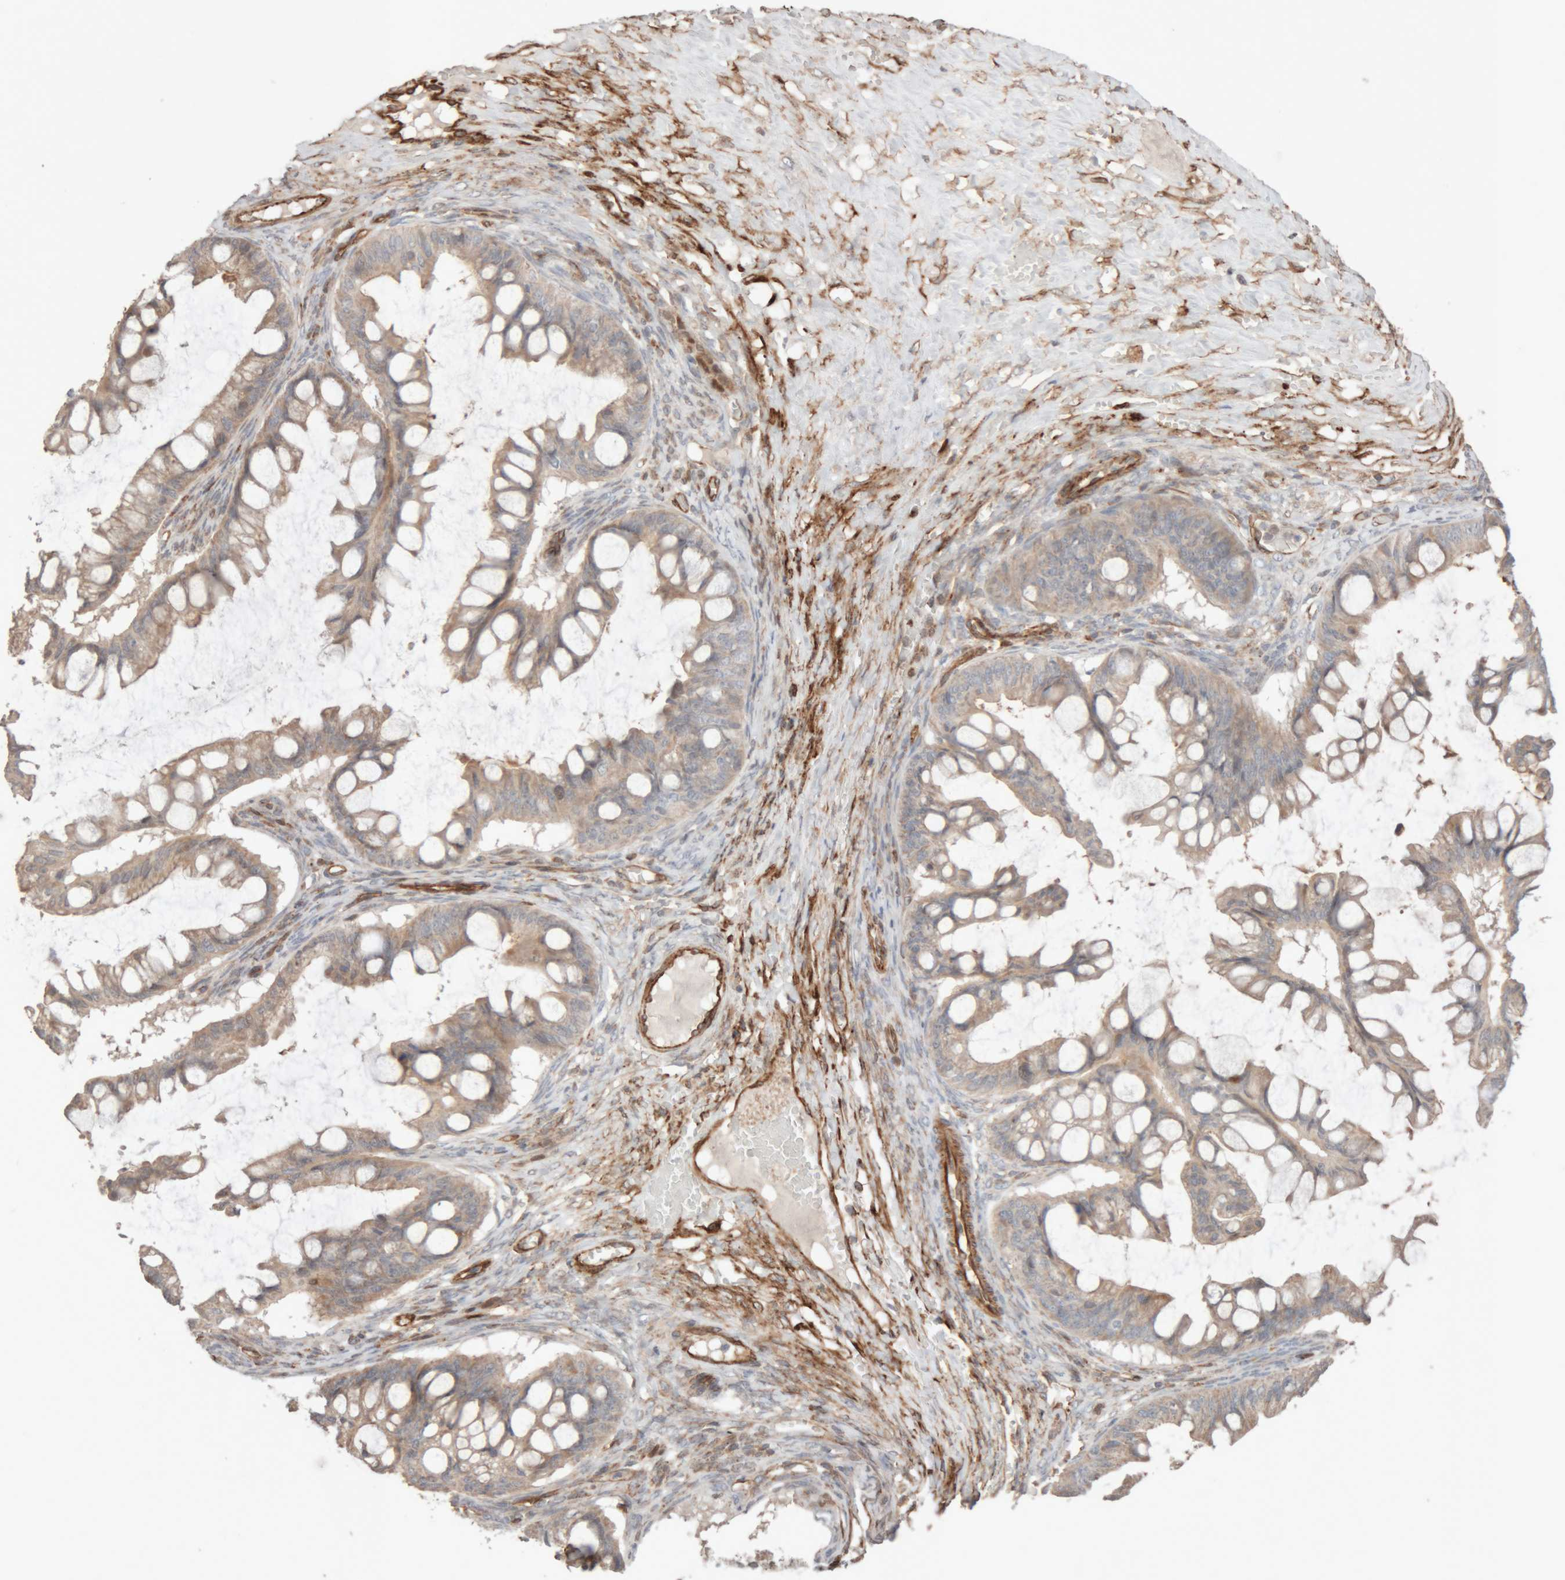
{"staining": {"intensity": "weak", "quantity": ">75%", "location": "cytoplasmic/membranous"}, "tissue": "ovarian cancer", "cell_type": "Tumor cells", "image_type": "cancer", "snomed": [{"axis": "morphology", "description": "Cystadenocarcinoma, mucinous, NOS"}, {"axis": "topography", "description": "Ovary"}], "caption": "There is low levels of weak cytoplasmic/membranous expression in tumor cells of ovarian cancer, as demonstrated by immunohistochemical staining (brown color).", "gene": "RAB32", "patient": {"sex": "female", "age": 73}}